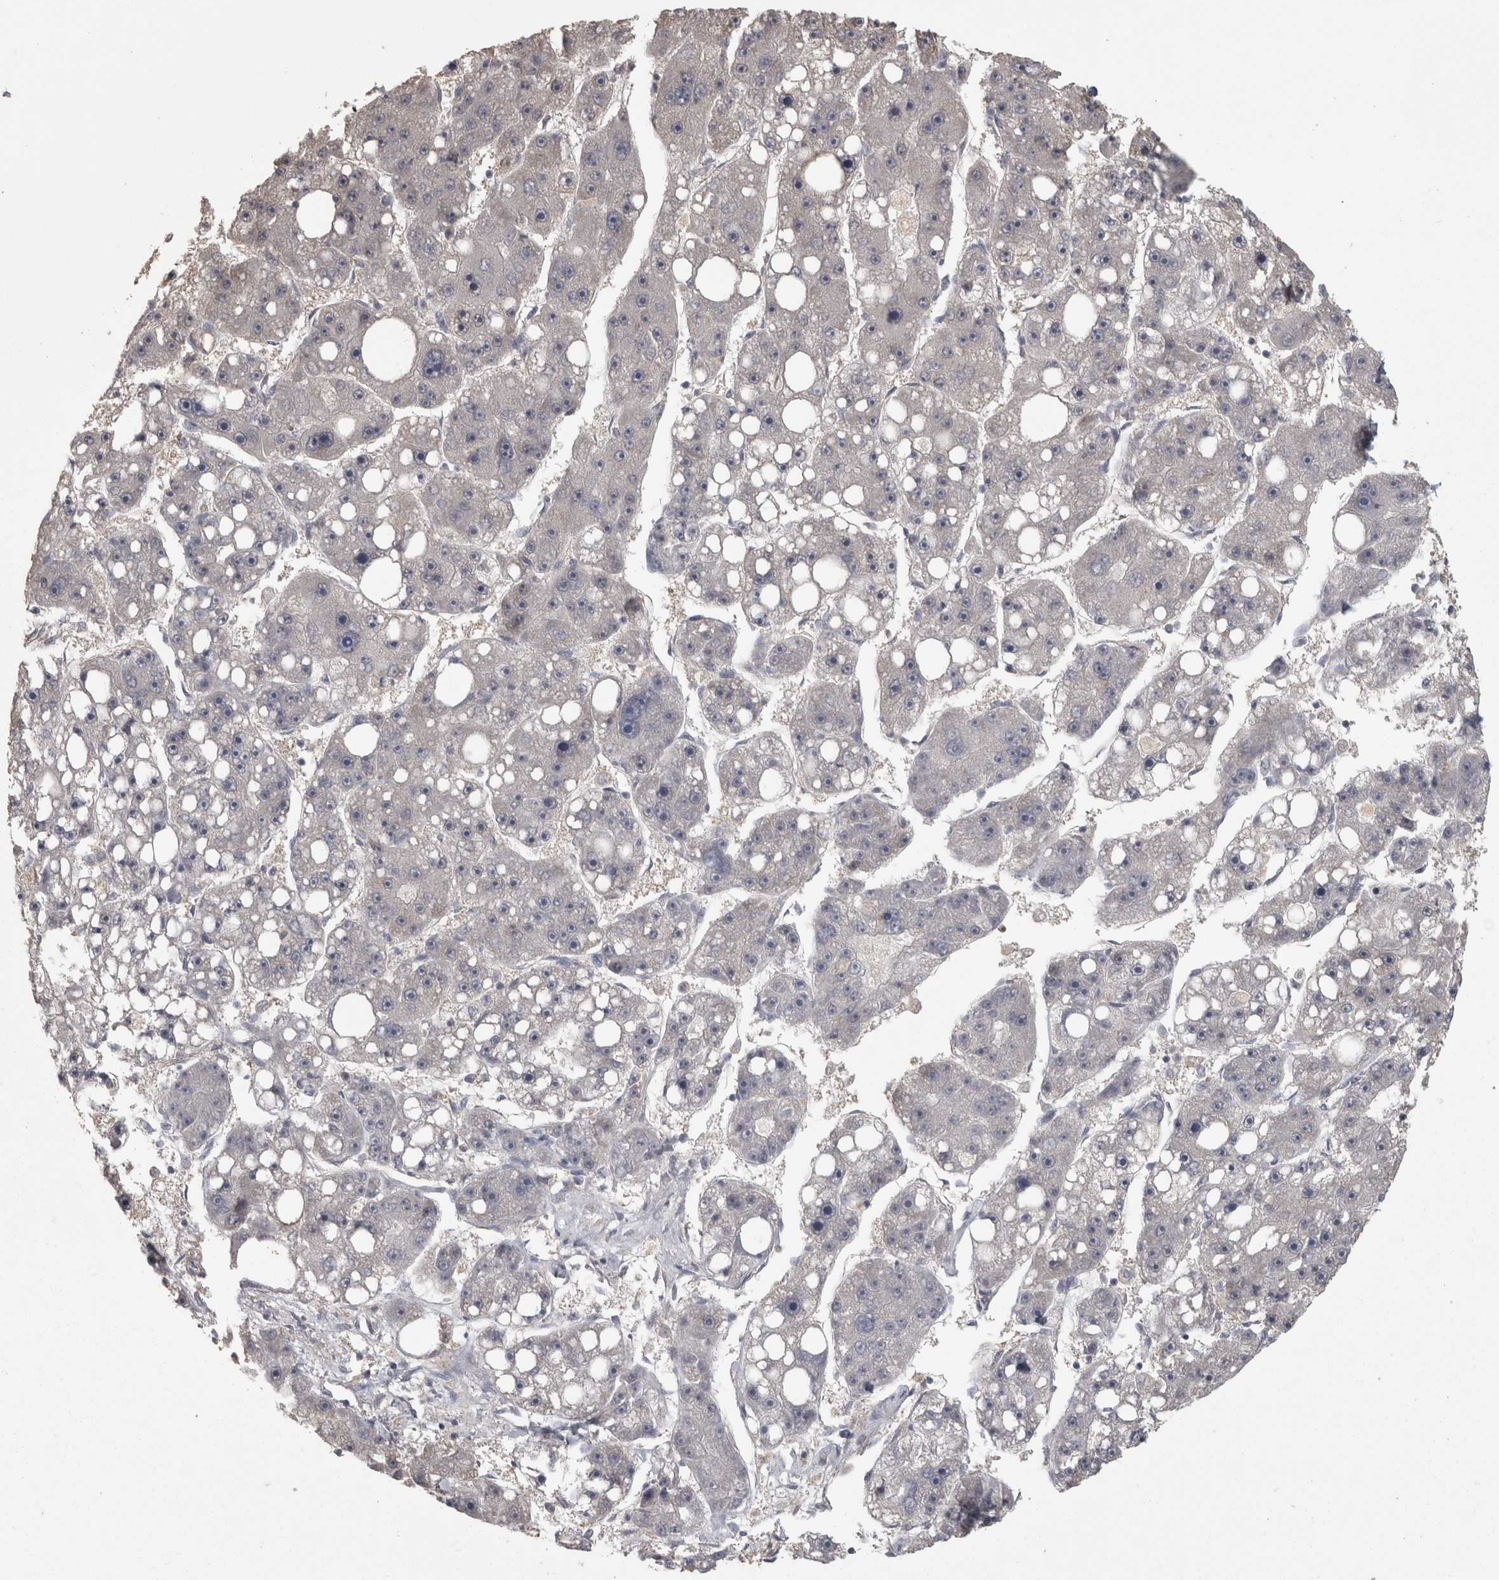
{"staining": {"intensity": "negative", "quantity": "none", "location": "none"}, "tissue": "liver cancer", "cell_type": "Tumor cells", "image_type": "cancer", "snomed": [{"axis": "morphology", "description": "Carcinoma, Hepatocellular, NOS"}, {"axis": "topography", "description": "Liver"}], "caption": "Liver cancer stained for a protein using immunohistochemistry (IHC) exhibits no staining tumor cells.", "gene": "RAB29", "patient": {"sex": "female", "age": 61}}